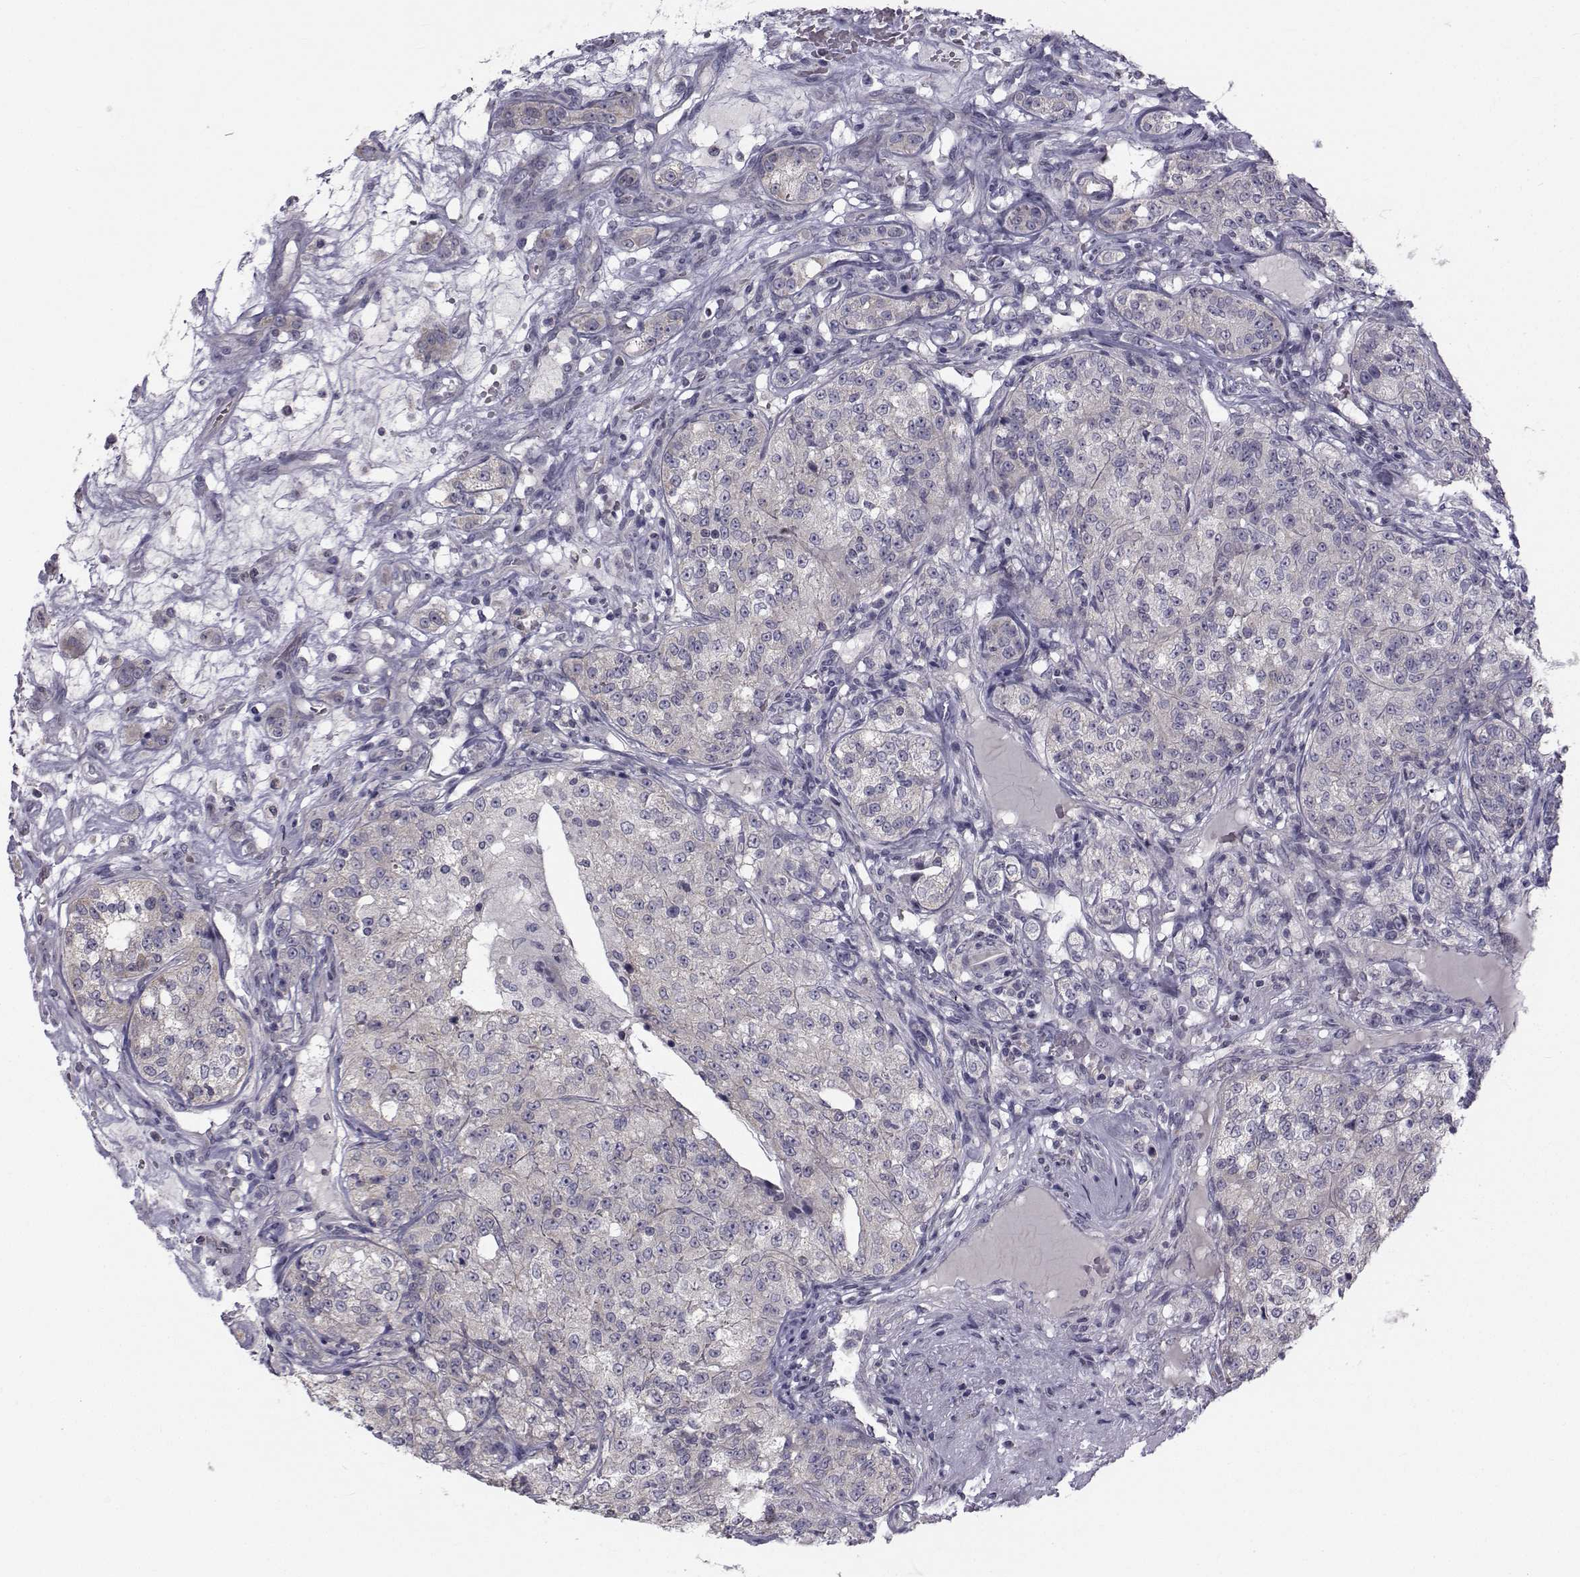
{"staining": {"intensity": "negative", "quantity": "none", "location": "none"}, "tissue": "renal cancer", "cell_type": "Tumor cells", "image_type": "cancer", "snomed": [{"axis": "morphology", "description": "Adenocarcinoma, NOS"}, {"axis": "topography", "description": "Kidney"}], "caption": "Tumor cells are negative for brown protein staining in adenocarcinoma (renal).", "gene": "ANGPT1", "patient": {"sex": "female", "age": 63}}